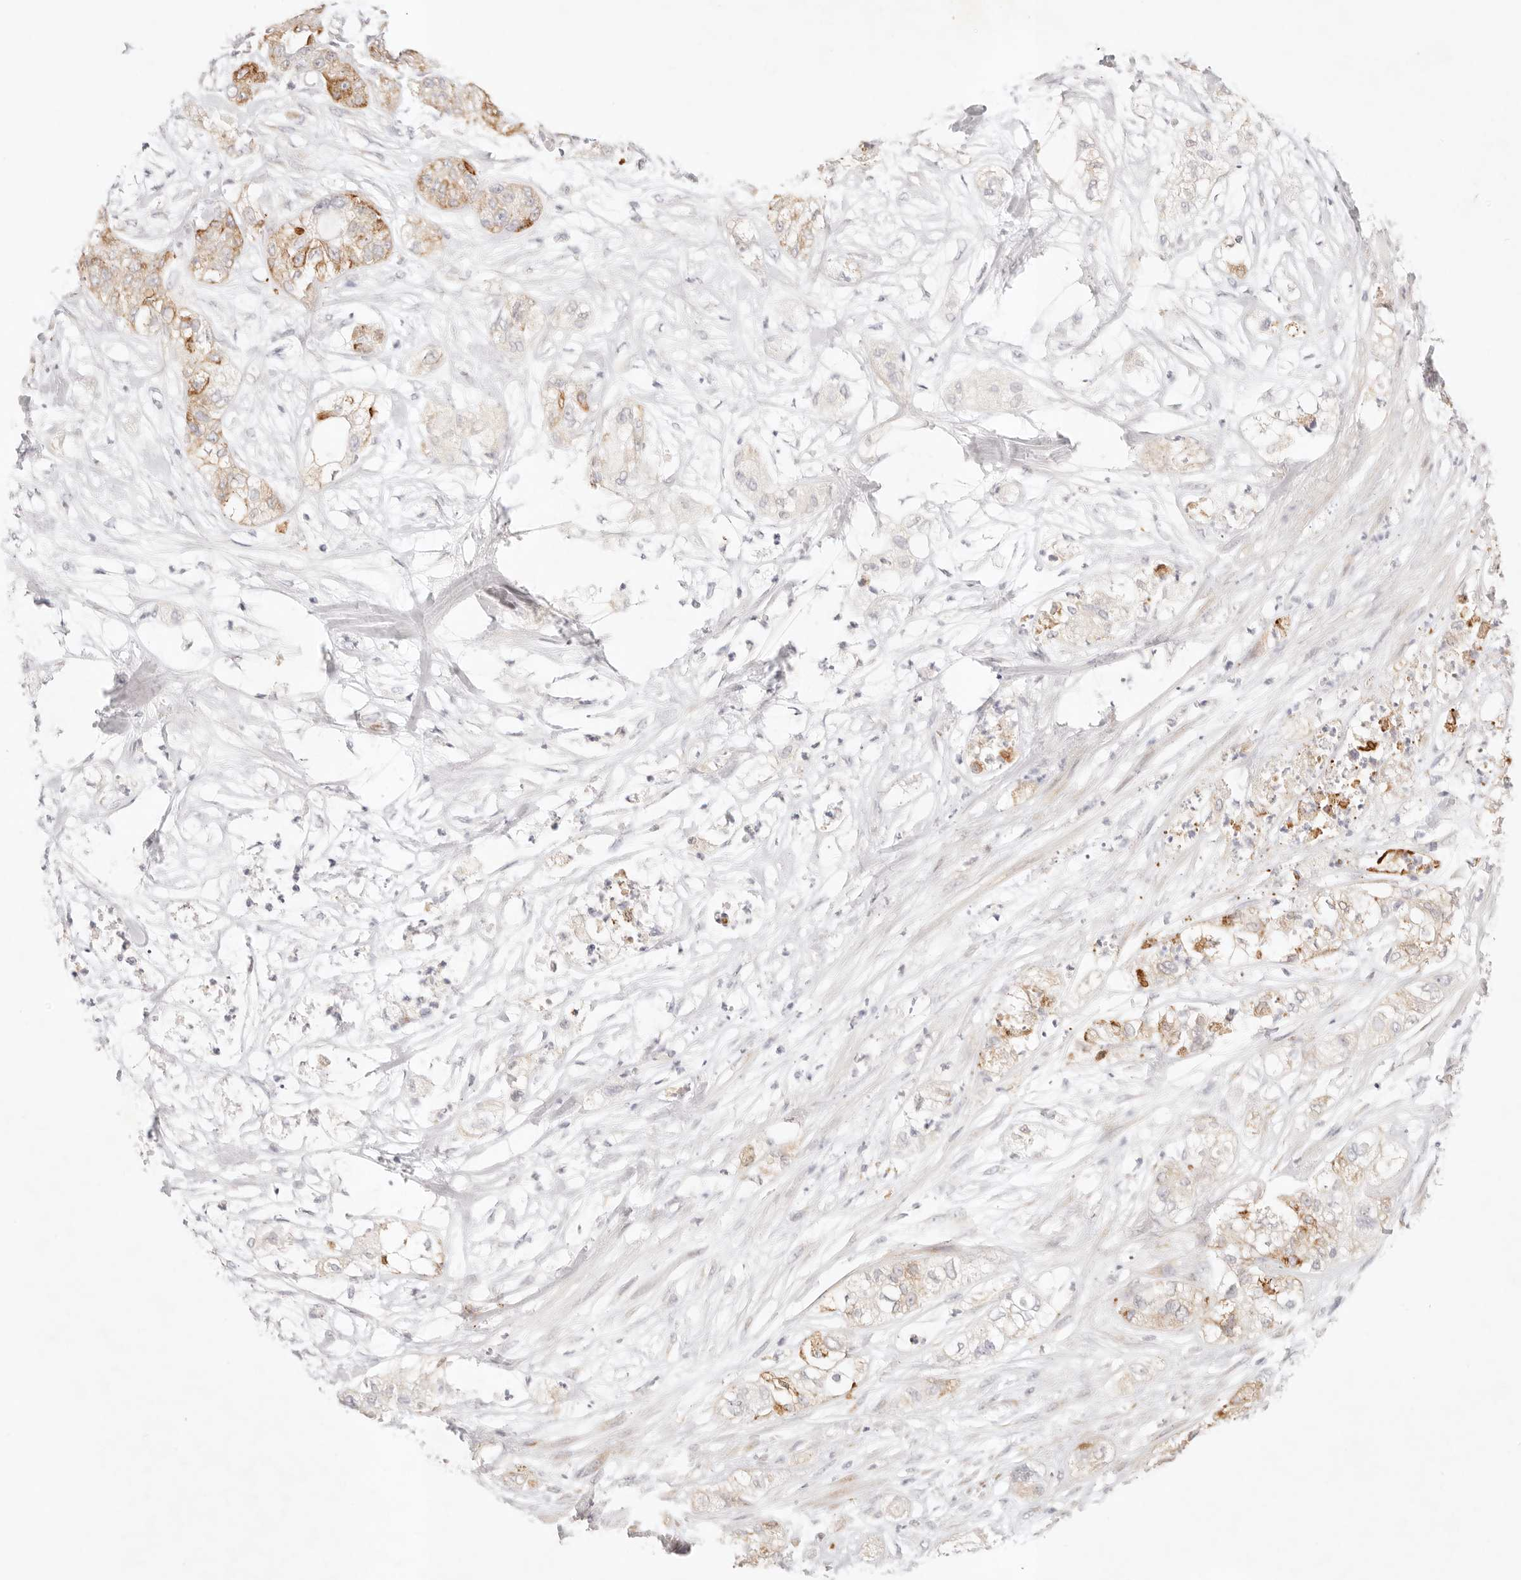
{"staining": {"intensity": "moderate", "quantity": "<25%", "location": "cytoplasmic/membranous"}, "tissue": "pancreatic cancer", "cell_type": "Tumor cells", "image_type": "cancer", "snomed": [{"axis": "morphology", "description": "Adenocarcinoma, NOS"}, {"axis": "topography", "description": "Pancreas"}], "caption": "Protein staining of pancreatic adenocarcinoma tissue shows moderate cytoplasmic/membranous staining in about <25% of tumor cells.", "gene": "GPR156", "patient": {"sex": "female", "age": 78}}